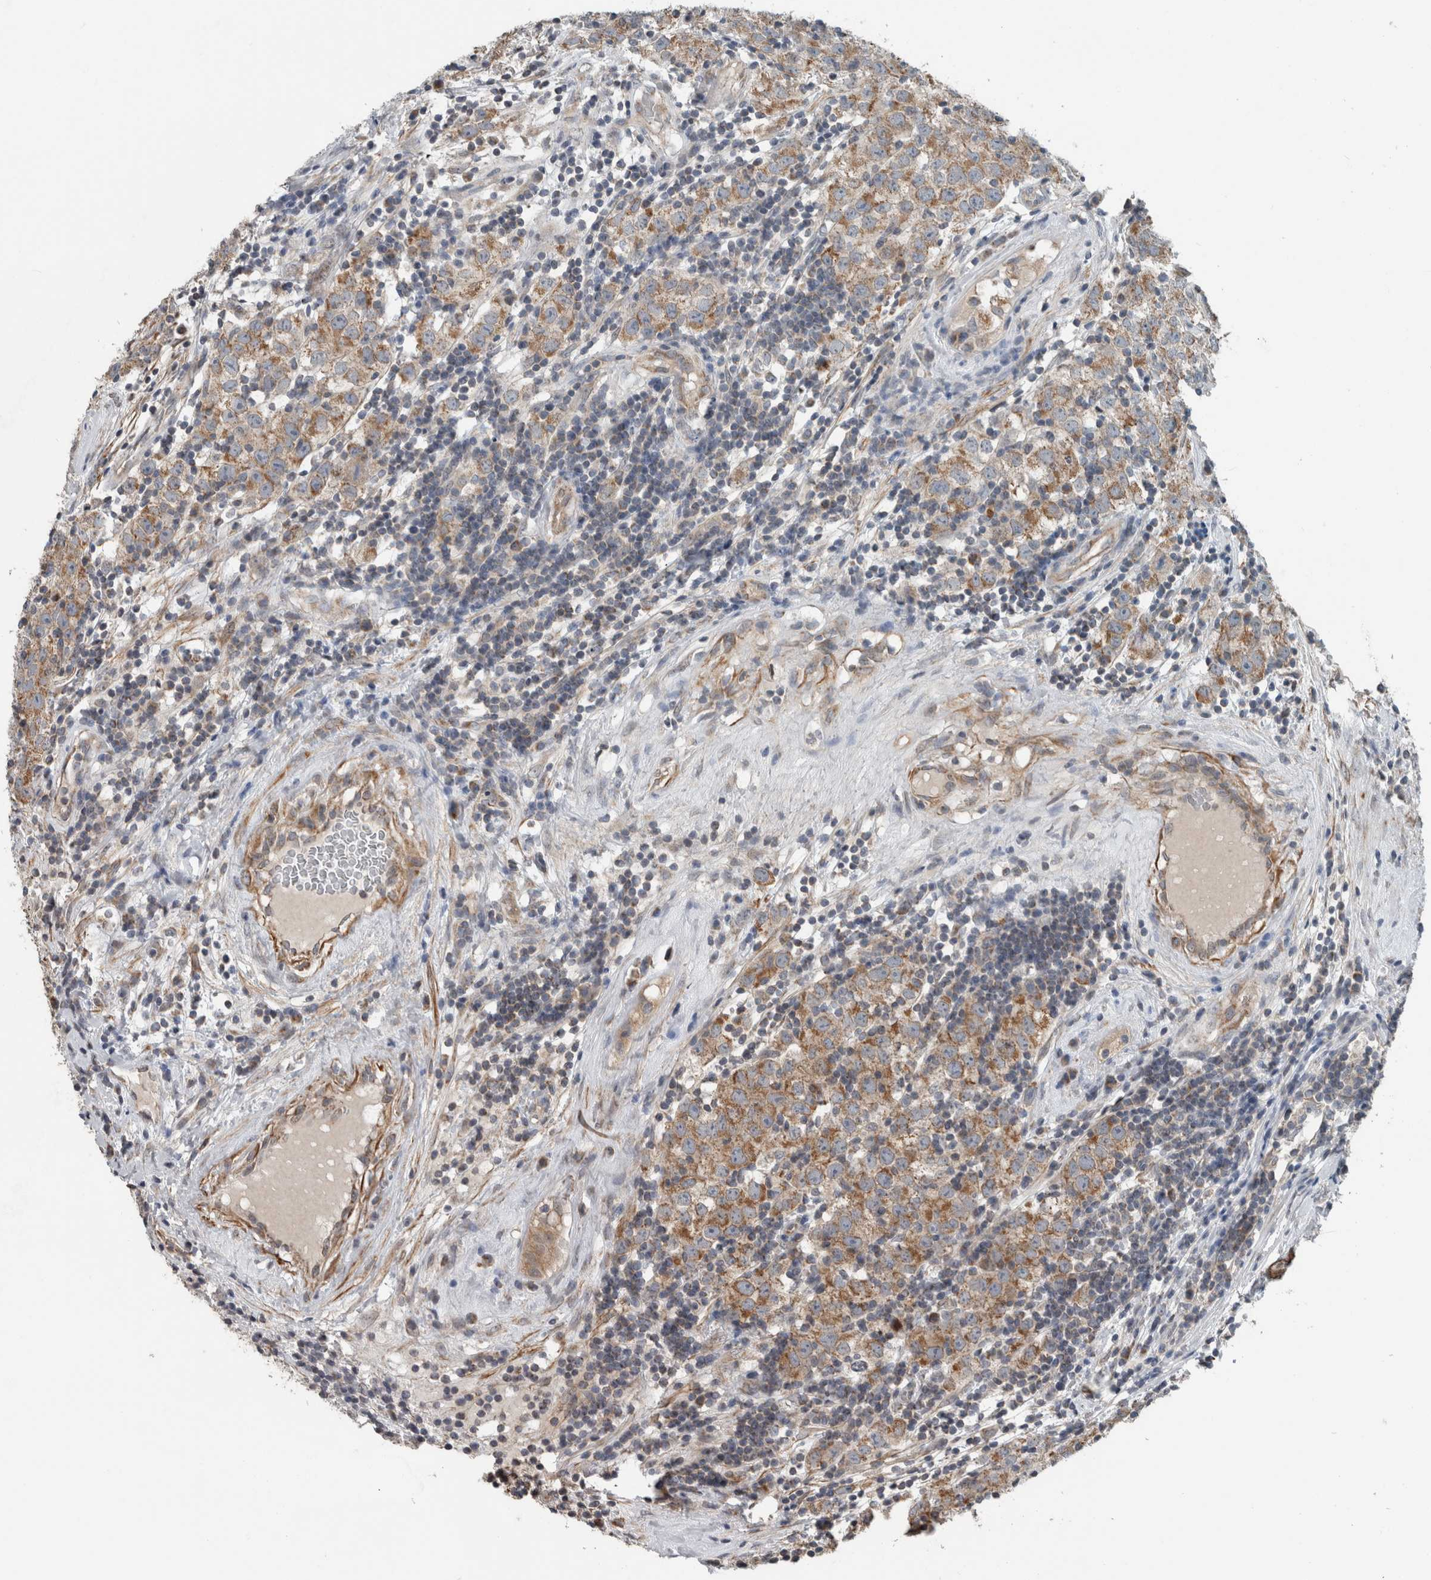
{"staining": {"intensity": "moderate", "quantity": ">75%", "location": "cytoplasmic/membranous"}, "tissue": "testis cancer", "cell_type": "Tumor cells", "image_type": "cancer", "snomed": [{"axis": "morphology", "description": "Seminoma, NOS"}, {"axis": "morphology", "description": "Carcinoma, Embryonal, NOS"}, {"axis": "topography", "description": "Testis"}], "caption": "Moderate cytoplasmic/membranous expression for a protein is appreciated in about >75% of tumor cells of testis embryonal carcinoma using immunohistochemistry (IHC).", "gene": "ARMC1", "patient": {"sex": "male", "age": 28}}